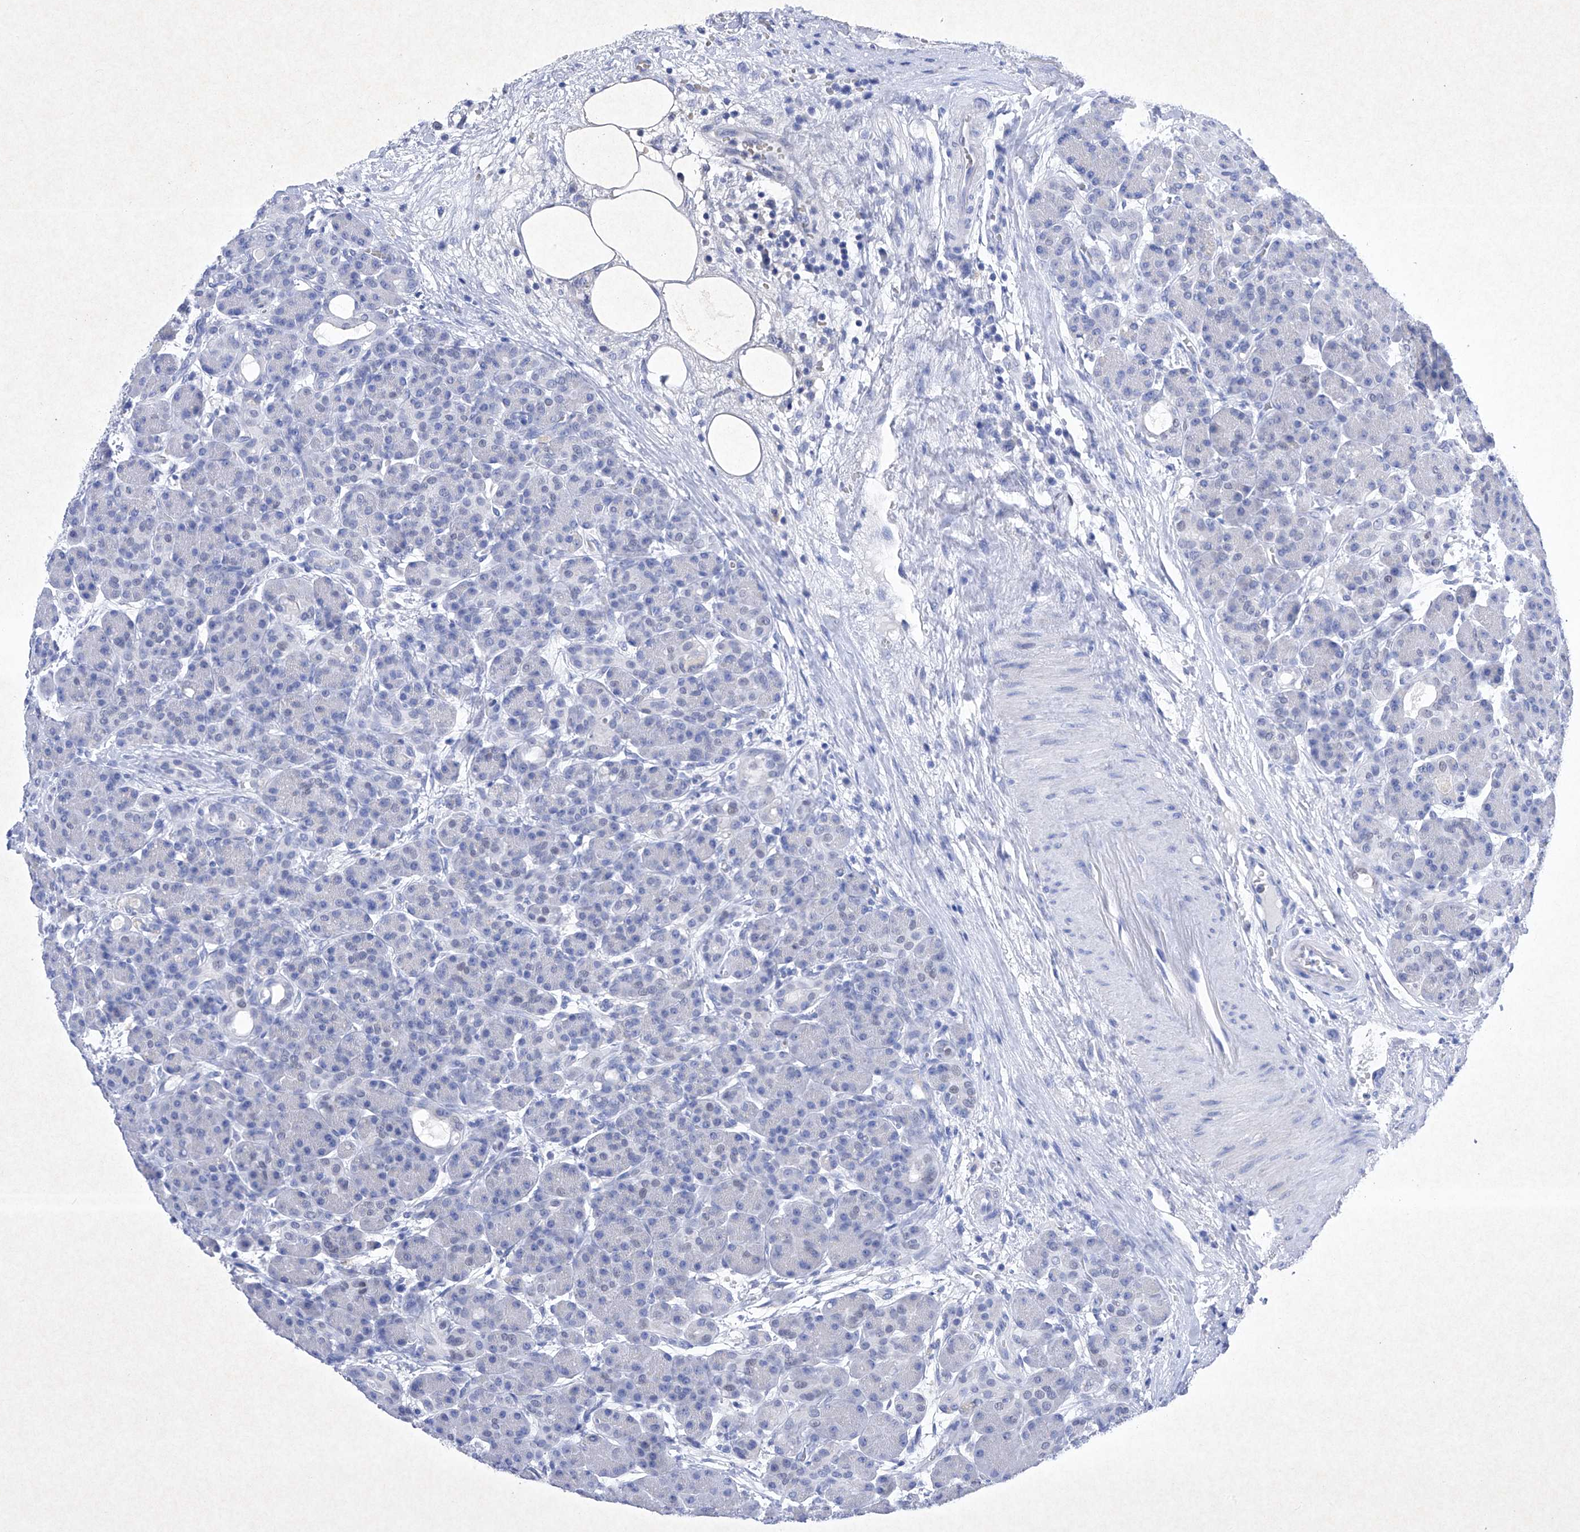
{"staining": {"intensity": "negative", "quantity": "none", "location": "none"}, "tissue": "pancreas", "cell_type": "Exocrine glandular cells", "image_type": "normal", "snomed": [{"axis": "morphology", "description": "Normal tissue, NOS"}, {"axis": "topography", "description": "Pancreas"}], "caption": "Exocrine glandular cells show no significant protein positivity in unremarkable pancreas. (Brightfield microscopy of DAB immunohistochemistry at high magnification).", "gene": "BARX2", "patient": {"sex": "male", "age": 63}}